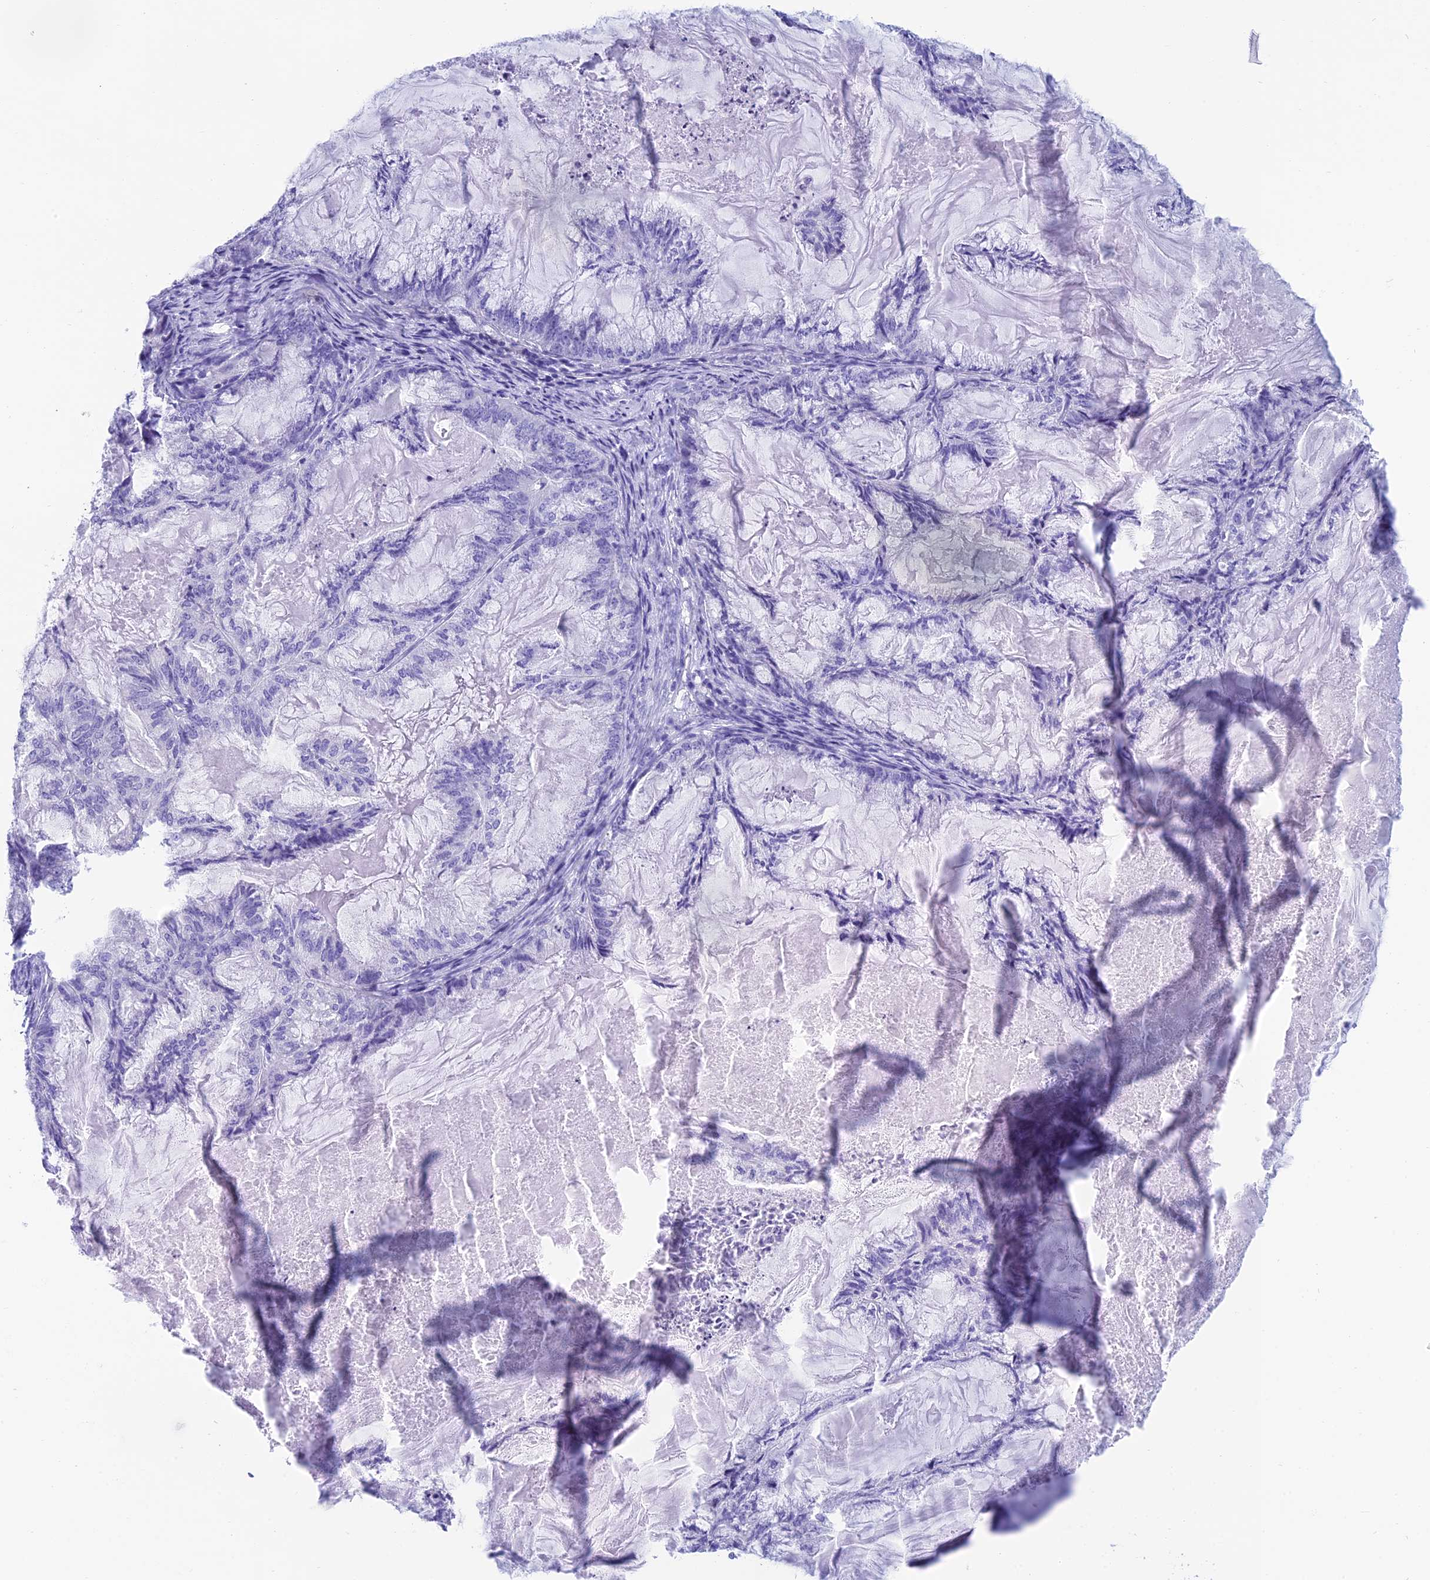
{"staining": {"intensity": "negative", "quantity": "none", "location": "none"}, "tissue": "endometrial cancer", "cell_type": "Tumor cells", "image_type": "cancer", "snomed": [{"axis": "morphology", "description": "Adenocarcinoma, NOS"}, {"axis": "topography", "description": "Endometrium"}], "caption": "Tumor cells show no significant protein staining in endometrial cancer.", "gene": "REEP4", "patient": {"sex": "female", "age": 86}}